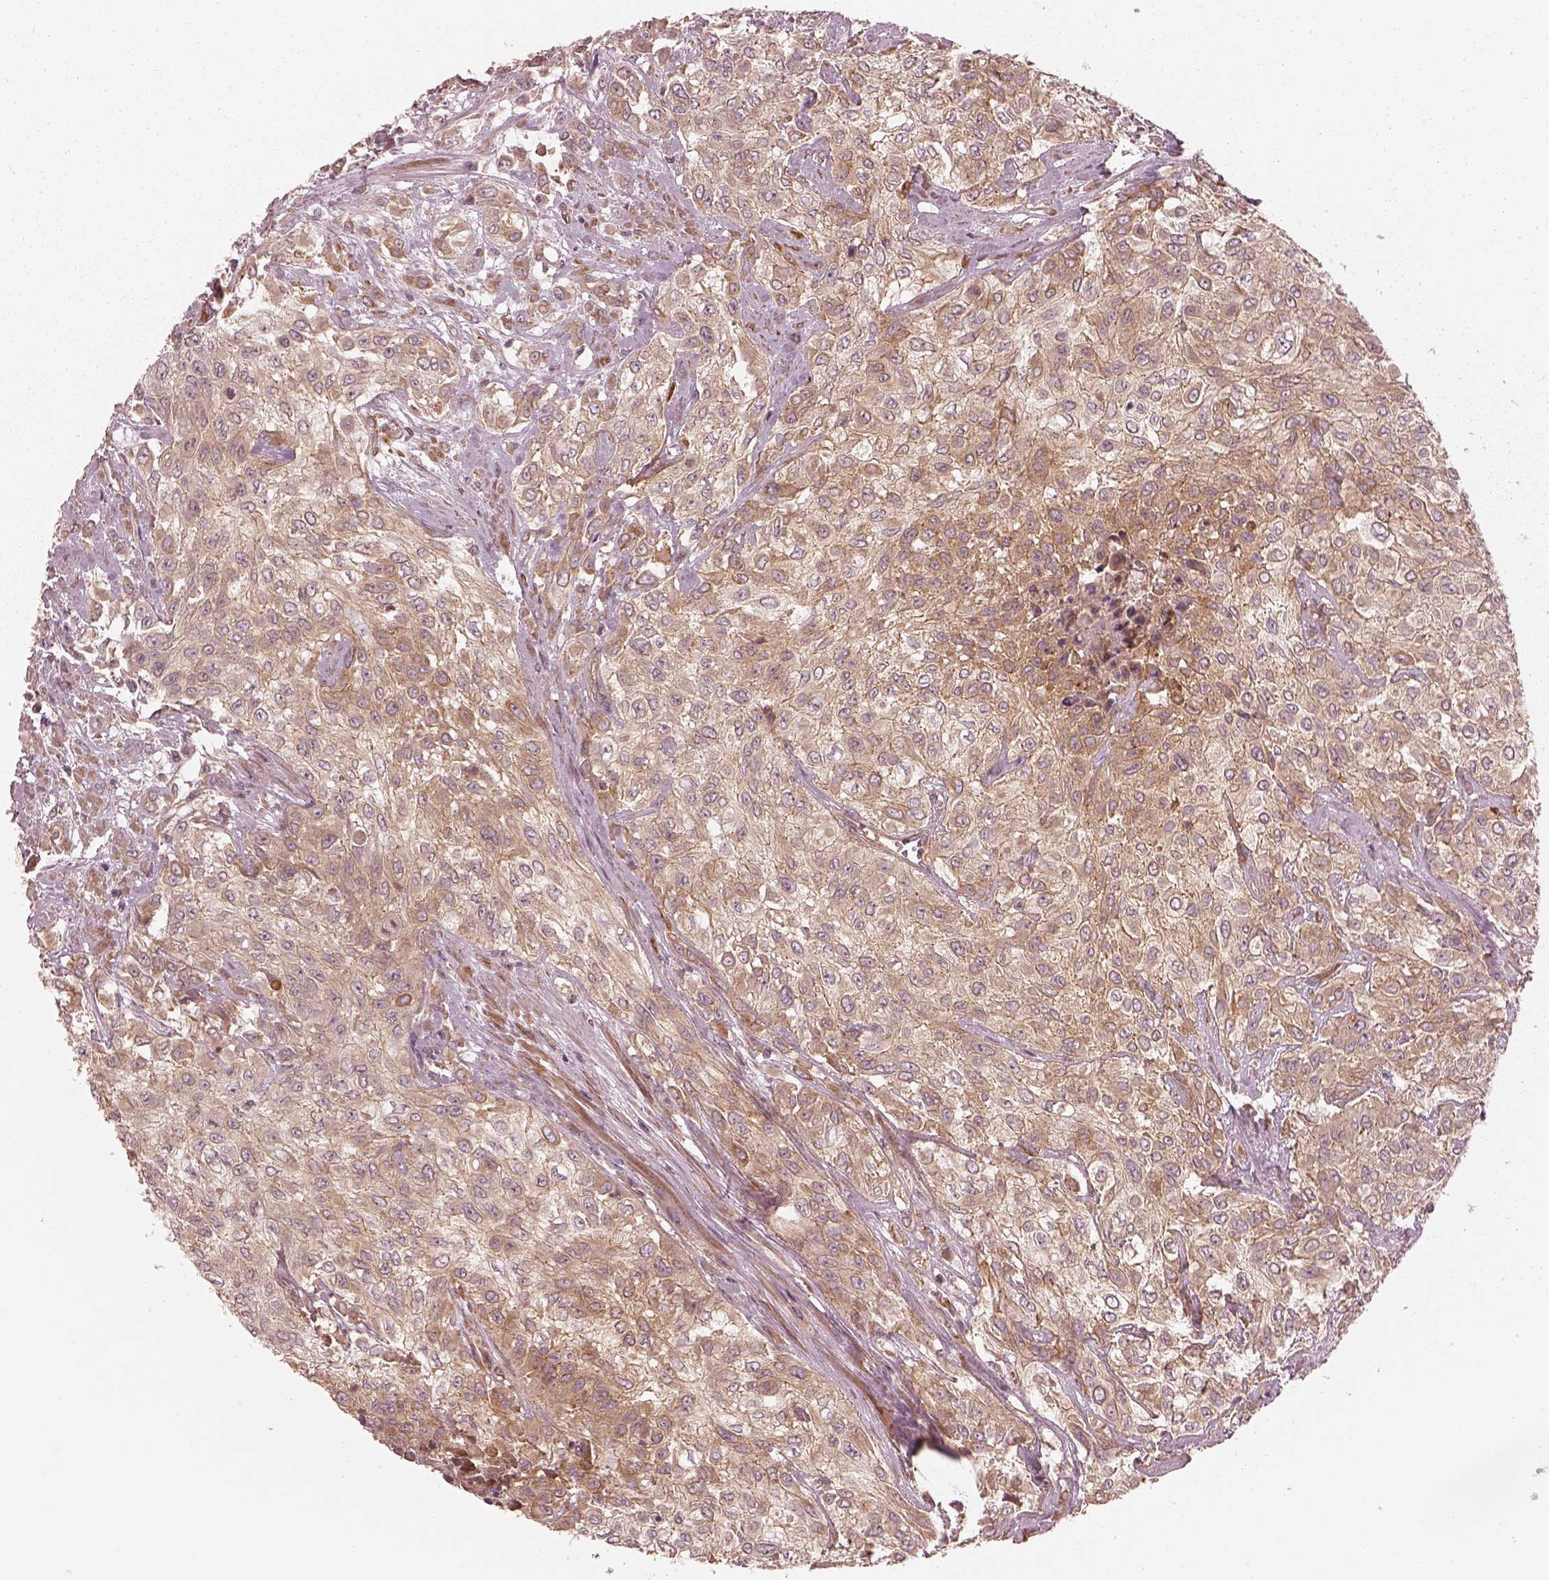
{"staining": {"intensity": "weak", "quantity": ">75%", "location": "cytoplasmic/membranous"}, "tissue": "urothelial cancer", "cell_type": "Tumor cells", "image_type": "cancer", "snomed": [{"axis": "morphology", "description": "Urothelial carcinoma, High grade"}, {"axis": "topography", "description": "Urinary bladder"}], "caption": "Immunohistochemical staining of high-grade urothelial carcinoma displays weak cytoplasmic/membranous protein positivity in about >75% of tumor cells.", "gene": "FAM107B", "patient": {"sex": "male", "age": 57}}